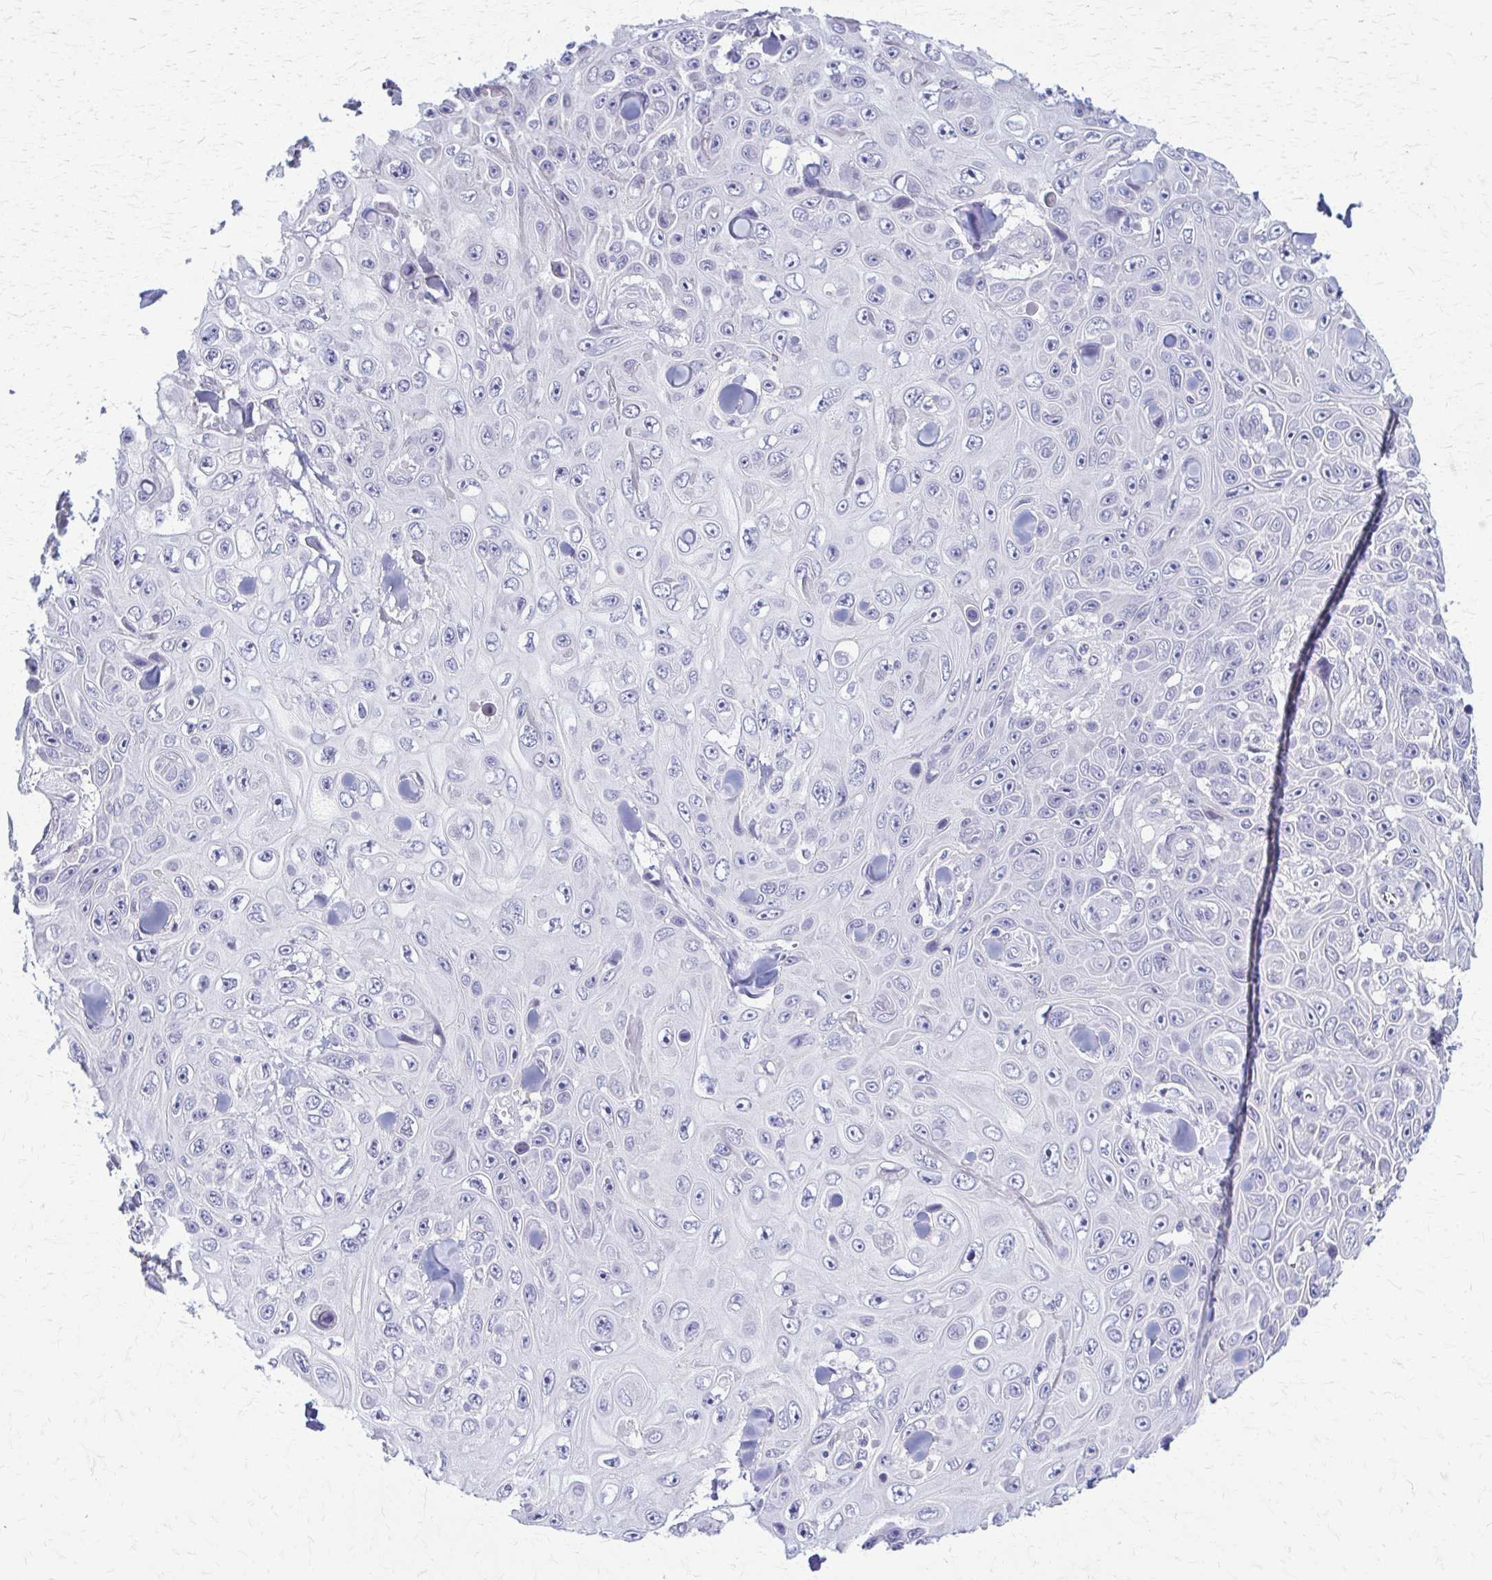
{"staining": {"intensity": "negative", "quantity": "none", "location": "none"}, "tissue": "skin cancer", "cell_type": "Tumor cells", "image_type": "cancer", "snomed": [{"axis": "morphology", "description": "Squamous cell carcinoma, NOS"}, {"axis": "topography", "description": "Skin"}], "caption": "Tumor cells show no significant positivity in skin cancer (squamous cell carcinoma). (DAB immunohistochemistry (IHC), high magnification).", "gene": "RHOBTB2", "patient": {"sex": "male", "age": 82}}